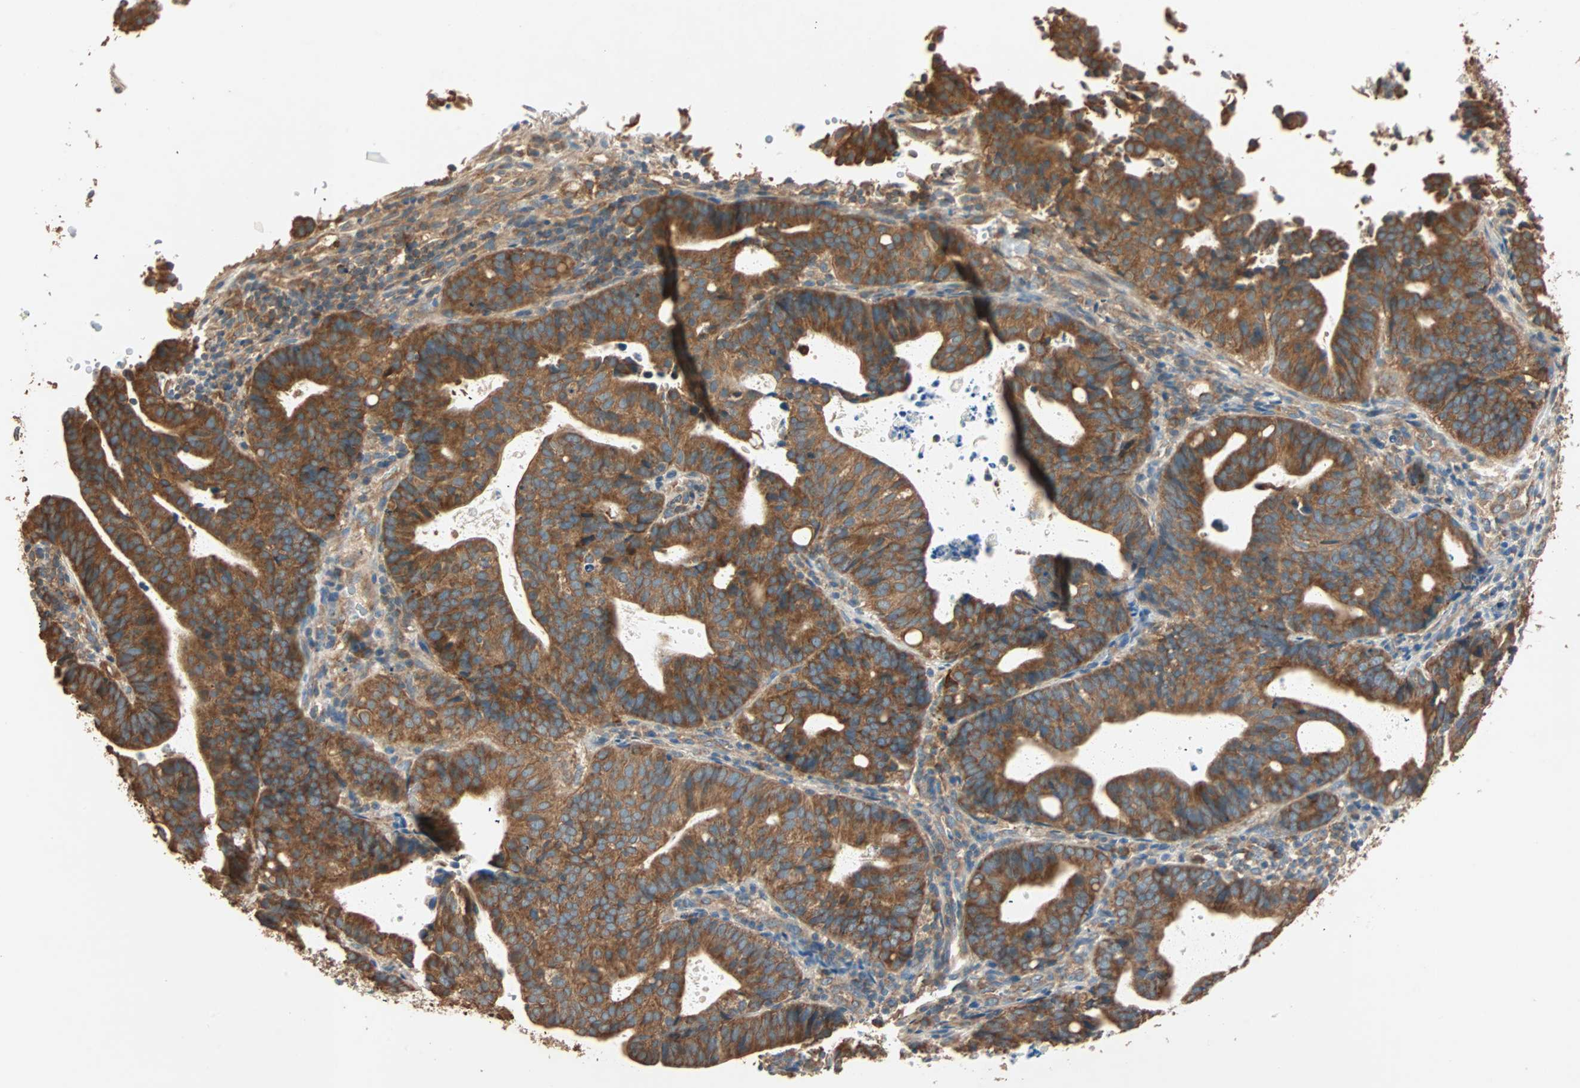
{"staining": {"intensity": "strong", "quantity": ">75%", "location": "cytoplasmic/membranous"}, "tissue": "endometrial cancer", "cell_type": "Tumor cells", "image_type": "cancer", "snomed": [{"axis": "morphology", "description": "Adenocarcinoma, NOS"}, {"axis": "topography", "description": "Uterus"}], "caption": "Immunohistochemical staining of human endometrial cancer (adenocarcinoma) exhibits high levels of strong cytoplasmic/membranous expression in about >75% of tumor cells. (IHC, brightfield microscopy, high magnification).", "gene": "EIF4G2", "patient": {"sex": "female", "age": 83}}